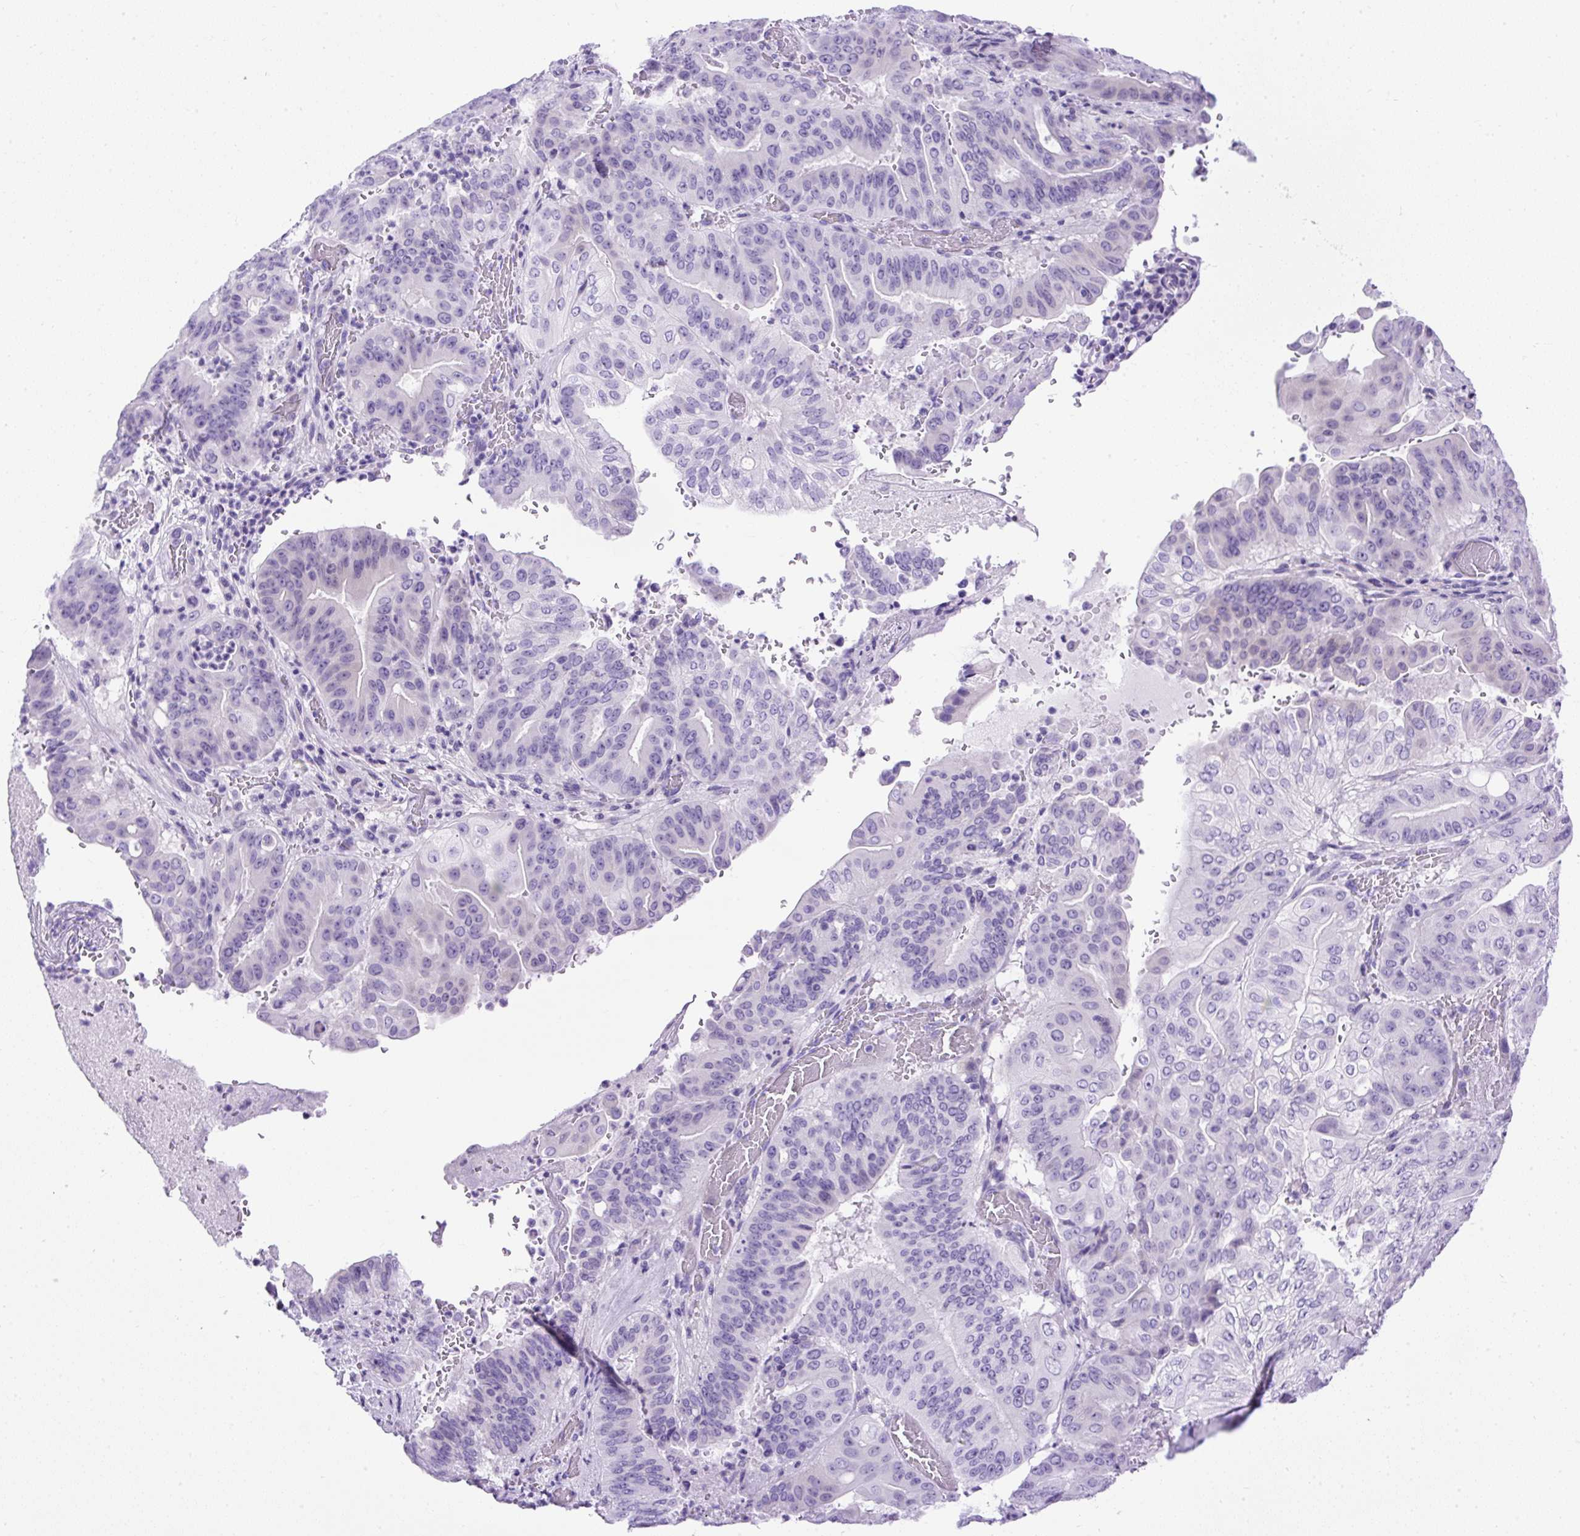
{"staining": {"intensity": "negative", "quantity": "none", "location": "none"}, "tissue": "pancreatic cancer", "cell_type": "Tumor cells", "image_type": "cancer", "snomed": [{"axis": "morphology", "description": "Adenocarcinoma, NOS"}, {"axis": "topography", "description": "Pancreas"}], "caption": "A high-resolution micrograph shows IHC staining of pancreatic adenocarcinoma, which demonstrates no significant expression in tumor cells.", "gene": "UPP1", "patient": {"sex": "female", "age": 77}}